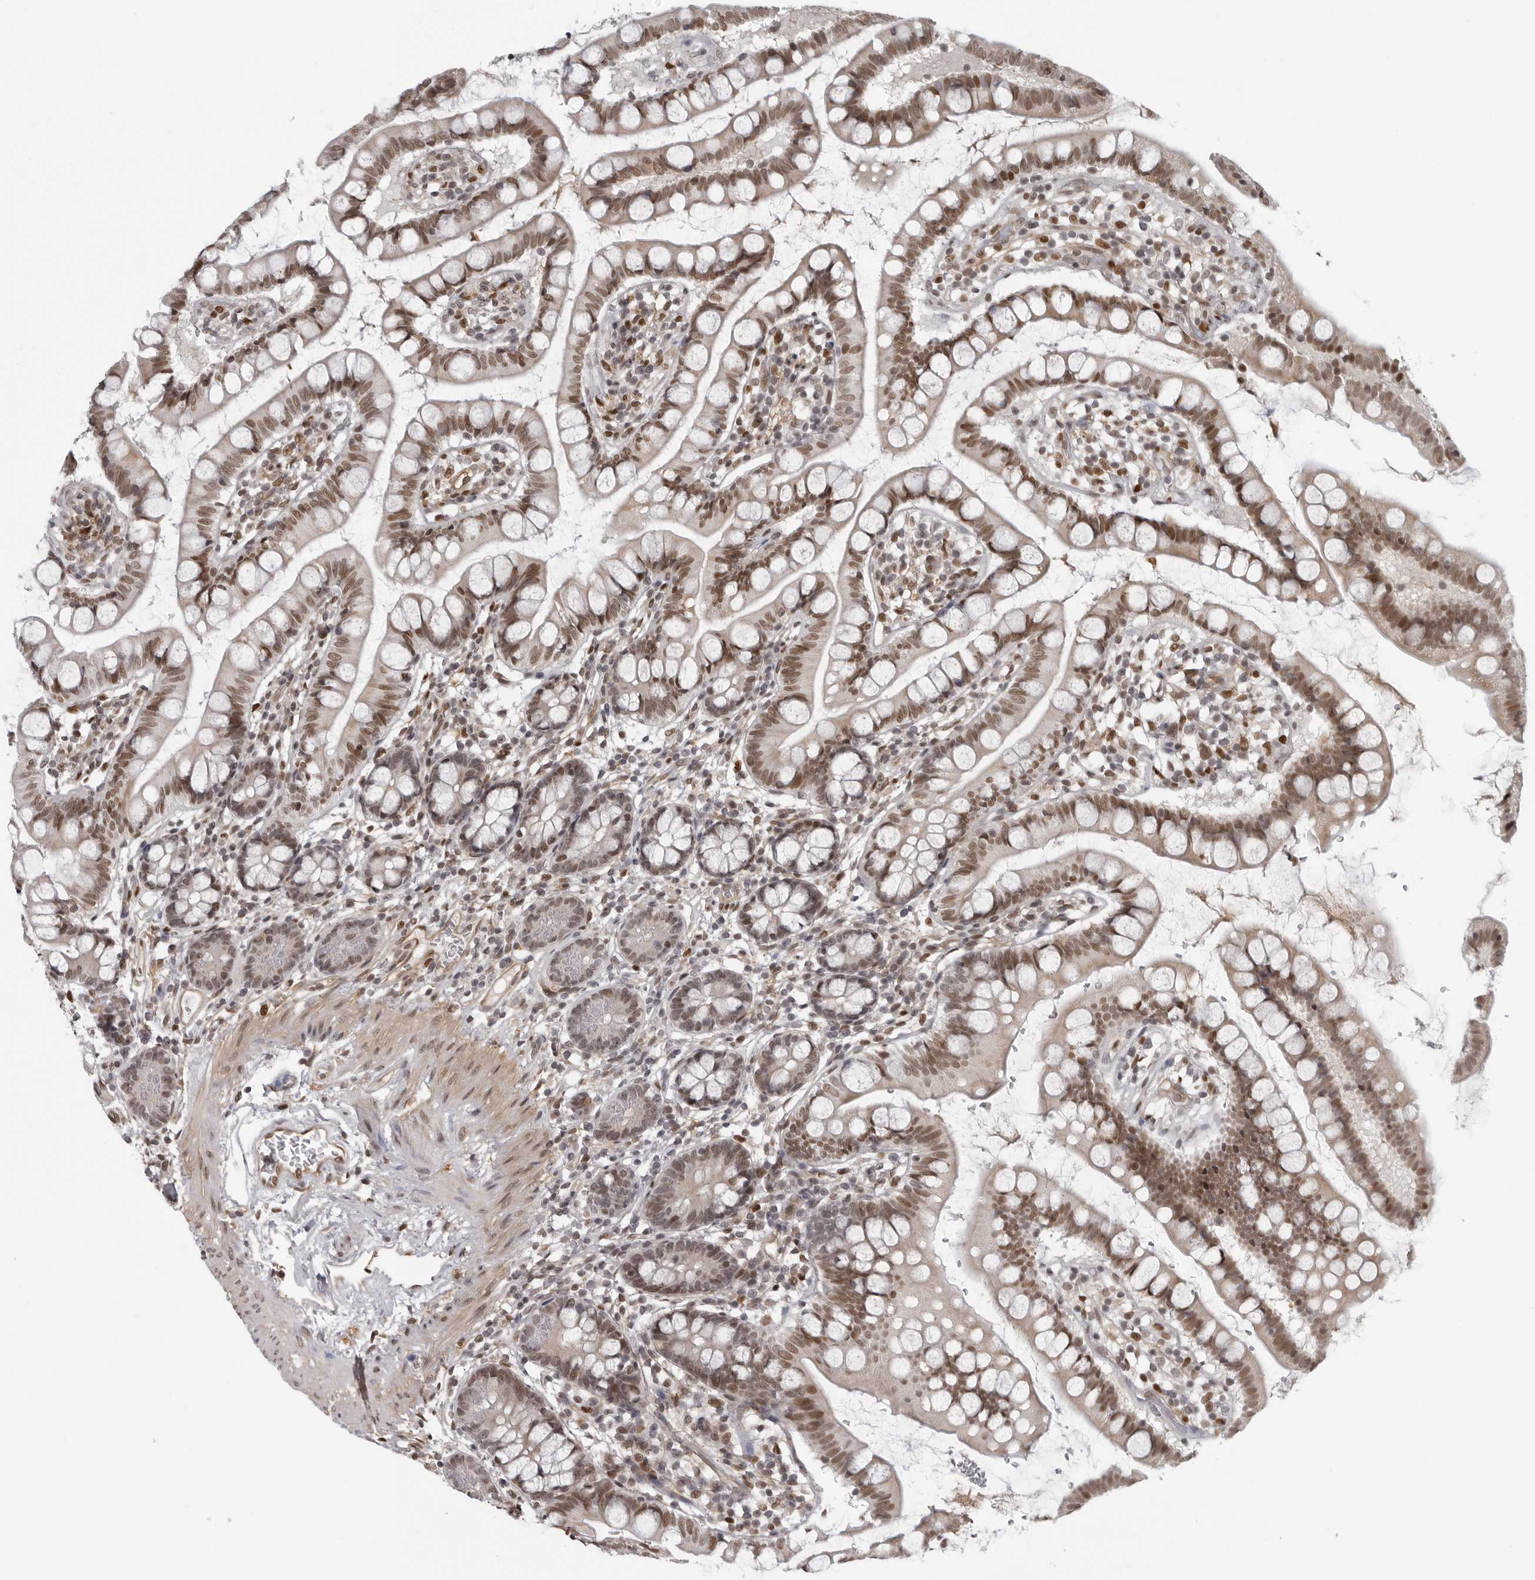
{"staining": {"intensity": "moderate", "quantity": "25%-75%", "location": "nuclear"}, "tissue": "small intestine", "cell_type": "Glandular cells", "image_type": "normal", "snomed": [{"axis": "morphology", "description": "Normal tissue, NOS"}, {"axis": "topography", "description": "Small intestine"}], "caption": "A micrograph of small intestine stained for a protein shows moderate nuclear brown staining in glandular cells. (DAB (3,3'-diaminobenzidine) IHC with brightfield microscopy, high magnification).", "gene": "MAF", "patient": {"sex": "female", "age": 84}}